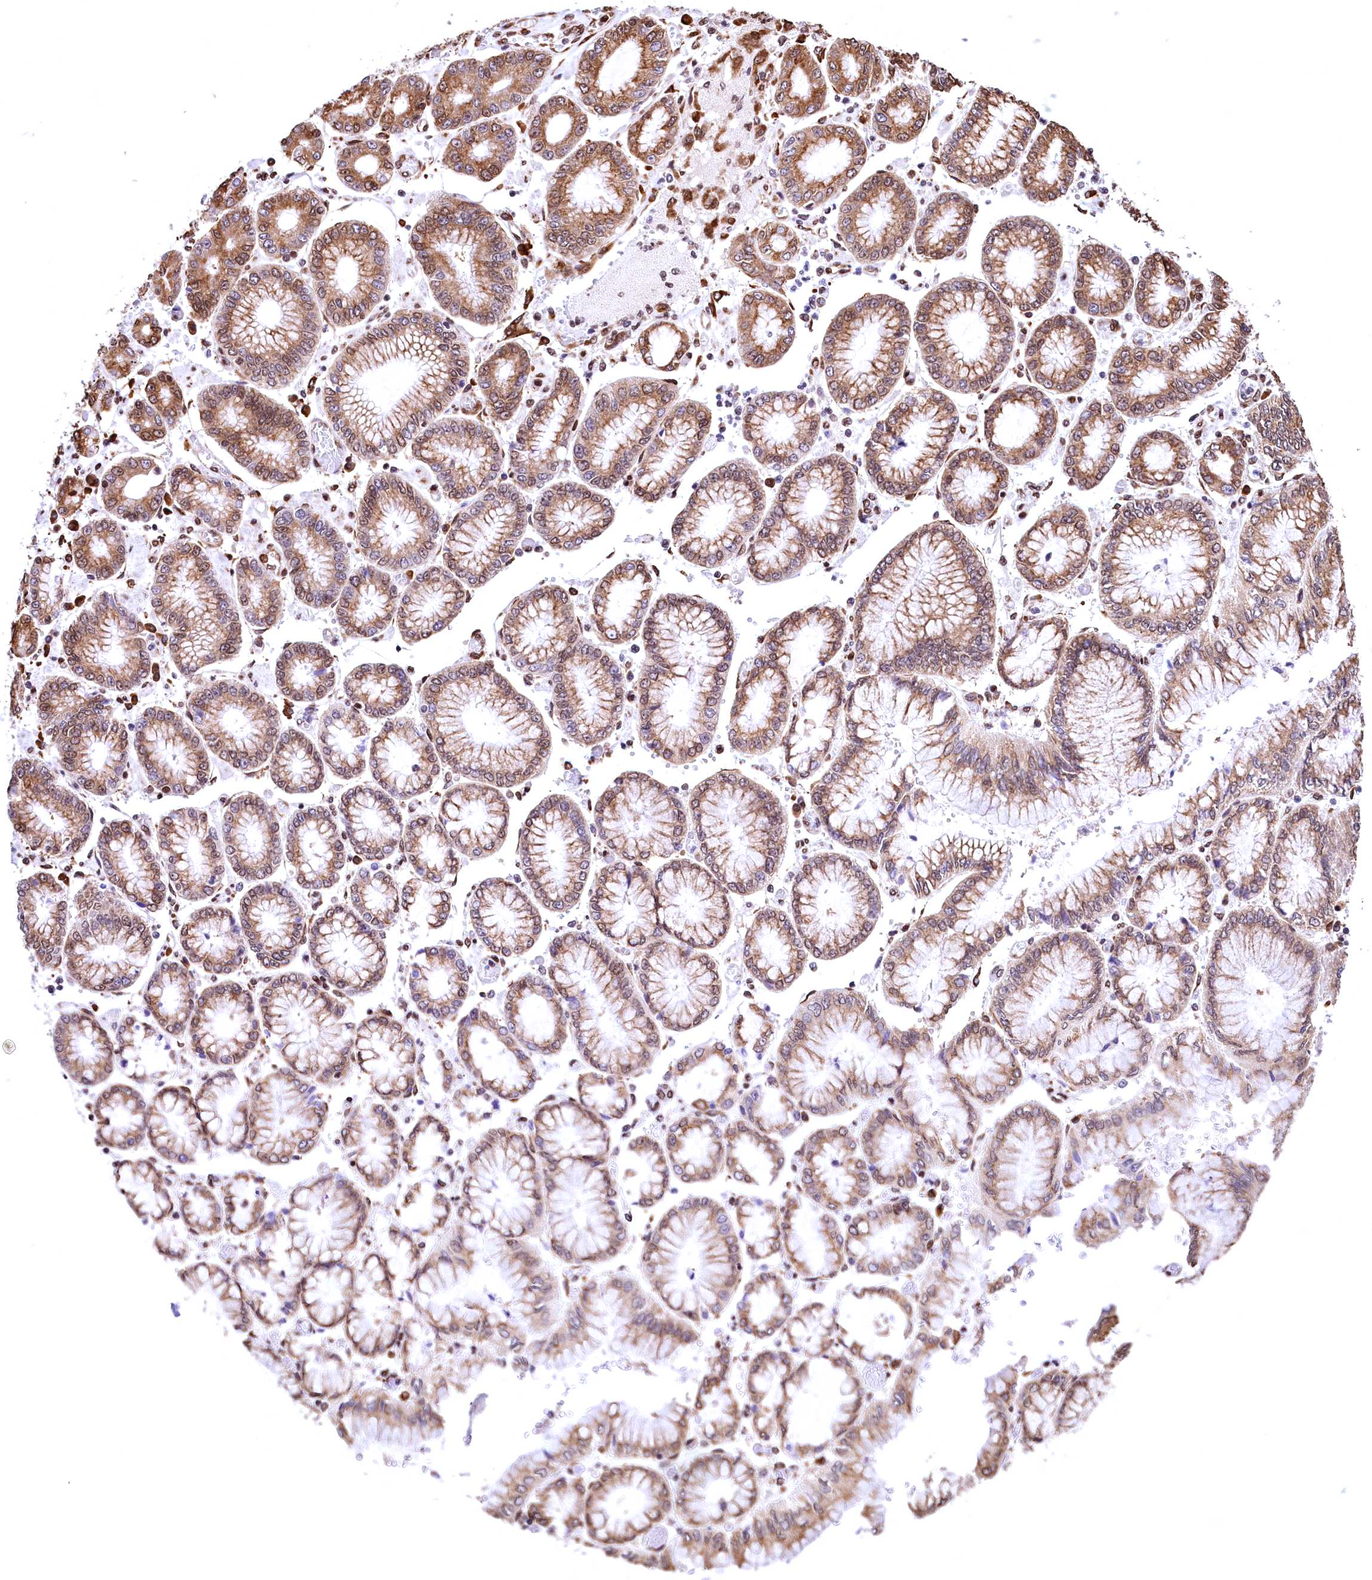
{"staining": {"intensity": "moderate", "quantity": ">75%", "location": "cytoplasmic/membranous"}, "tissue": "stomach cancer", "cell_type": "Tumor cells", "image_type": "cancer", "snomed": [{"axis": "morphology", "description": "Adenocarcinoma, NOS"}, {"axis": "topography", "description": "Stomach"}], "caption": "High-power microscopy captured an immunohistochemistry photomicrograph of stomach adenocarcinoma, revealing moderate cytoplasmic/membranous positivity in approximately >75% of tumor cells. Using DAB (brown) and hematoxylin (blue) stains, captured at high magnification using brightfield microscopy.", "gene": "PDS5B", "patient": {"sex": "male", "age": 76}}